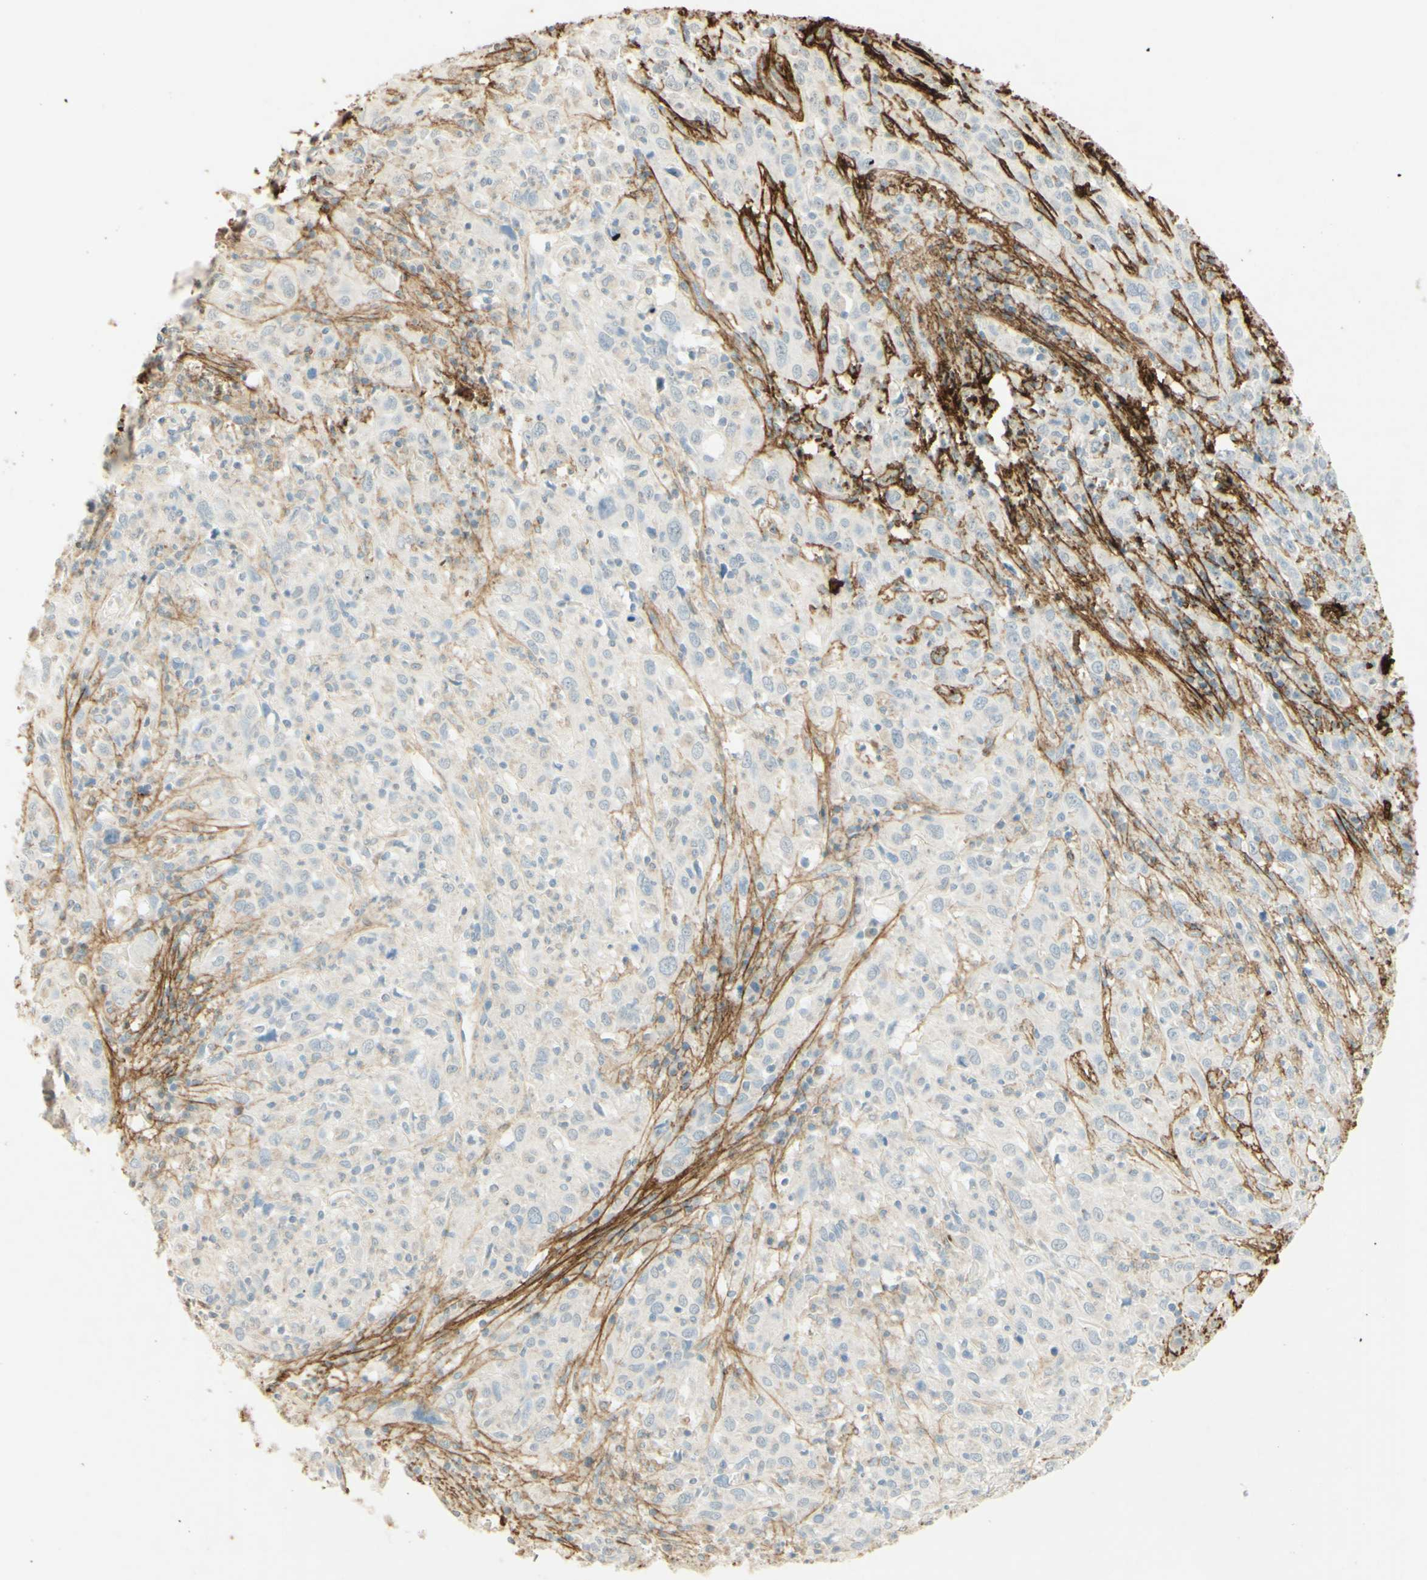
{"staining": {"intensity": "negative", "quantity": "none", "location": "none"}, "tissue": "cervical cancer", "cell_type": "Tumor cells", "image_type": "cancer", "snomed": [{"axis": "morphology", "description": "Squamous cell carcinoma, NOS"}, {"axis": "topography", "description": "Cervix"}], "caption": "Immunohistochemistry (IHC) image of neoplastic tissue: squamous cell carcinoma (cervical) stained with DAB (3,3'-diaminobenzidine) exhibits no significant protein expression in tumor cells.", "gene": "TNN", "patient": {"sex": "female", "age": 46}}